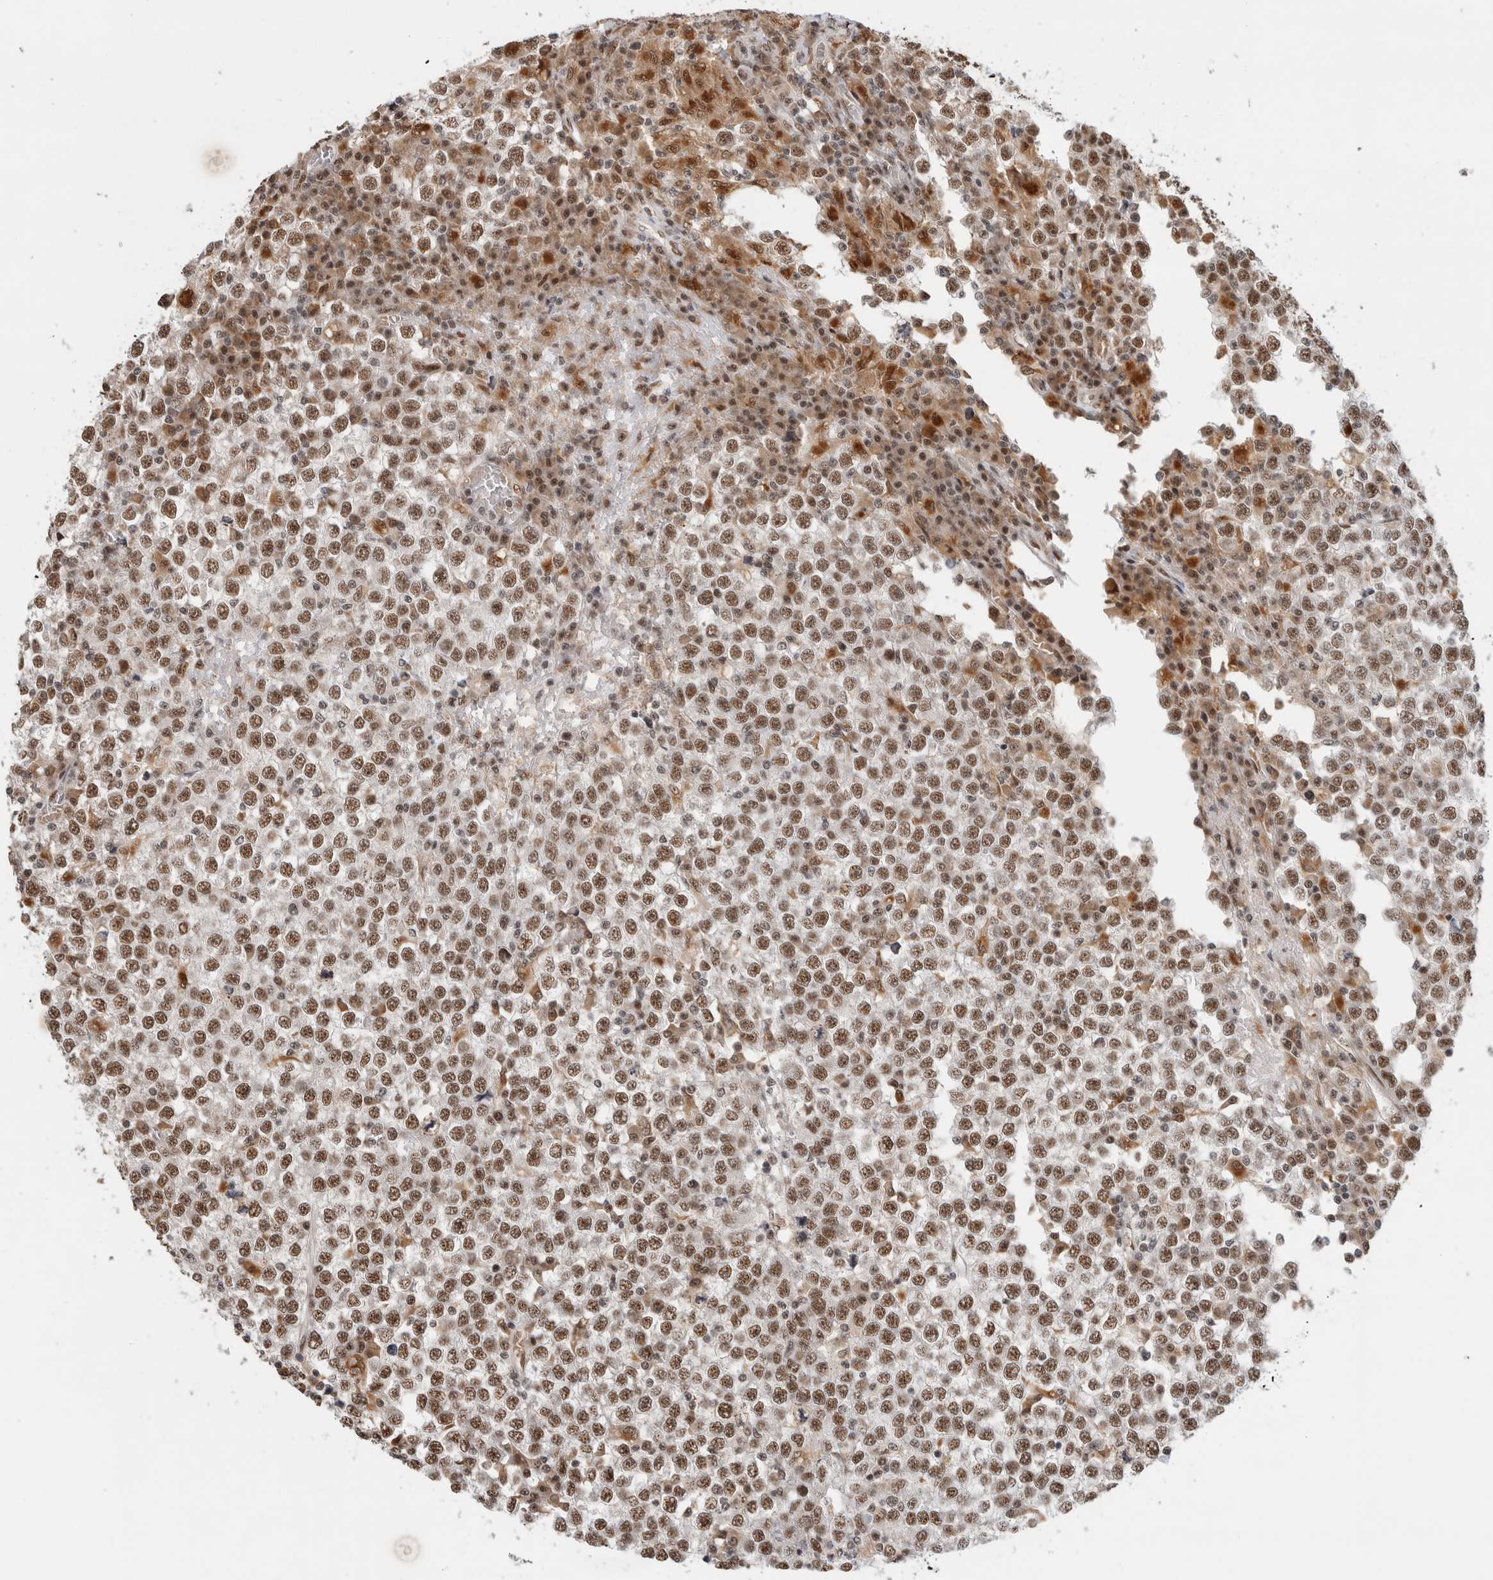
{"staining": {"intensity": "moderate", "quantity": ">75%", "location": "cytoplasmic/membranous,nuclear"}, "tissue": "testis cancer", "cell_type": "Tumor cells", "image_type": "cancer", "snomed": [{"axis": "morphology", "description": "Seminoma, NOS"}, {"axis": "topography", "description": "Testis"}], "caption": "Immunohistochemical staining of testis seminoma reveals moderate cytoplasmic/membranous and nuclear protein staining in about >75% of tumor cells.", "gene": "NCAPG2", "patient": {"sex": "male", "age": 65}}